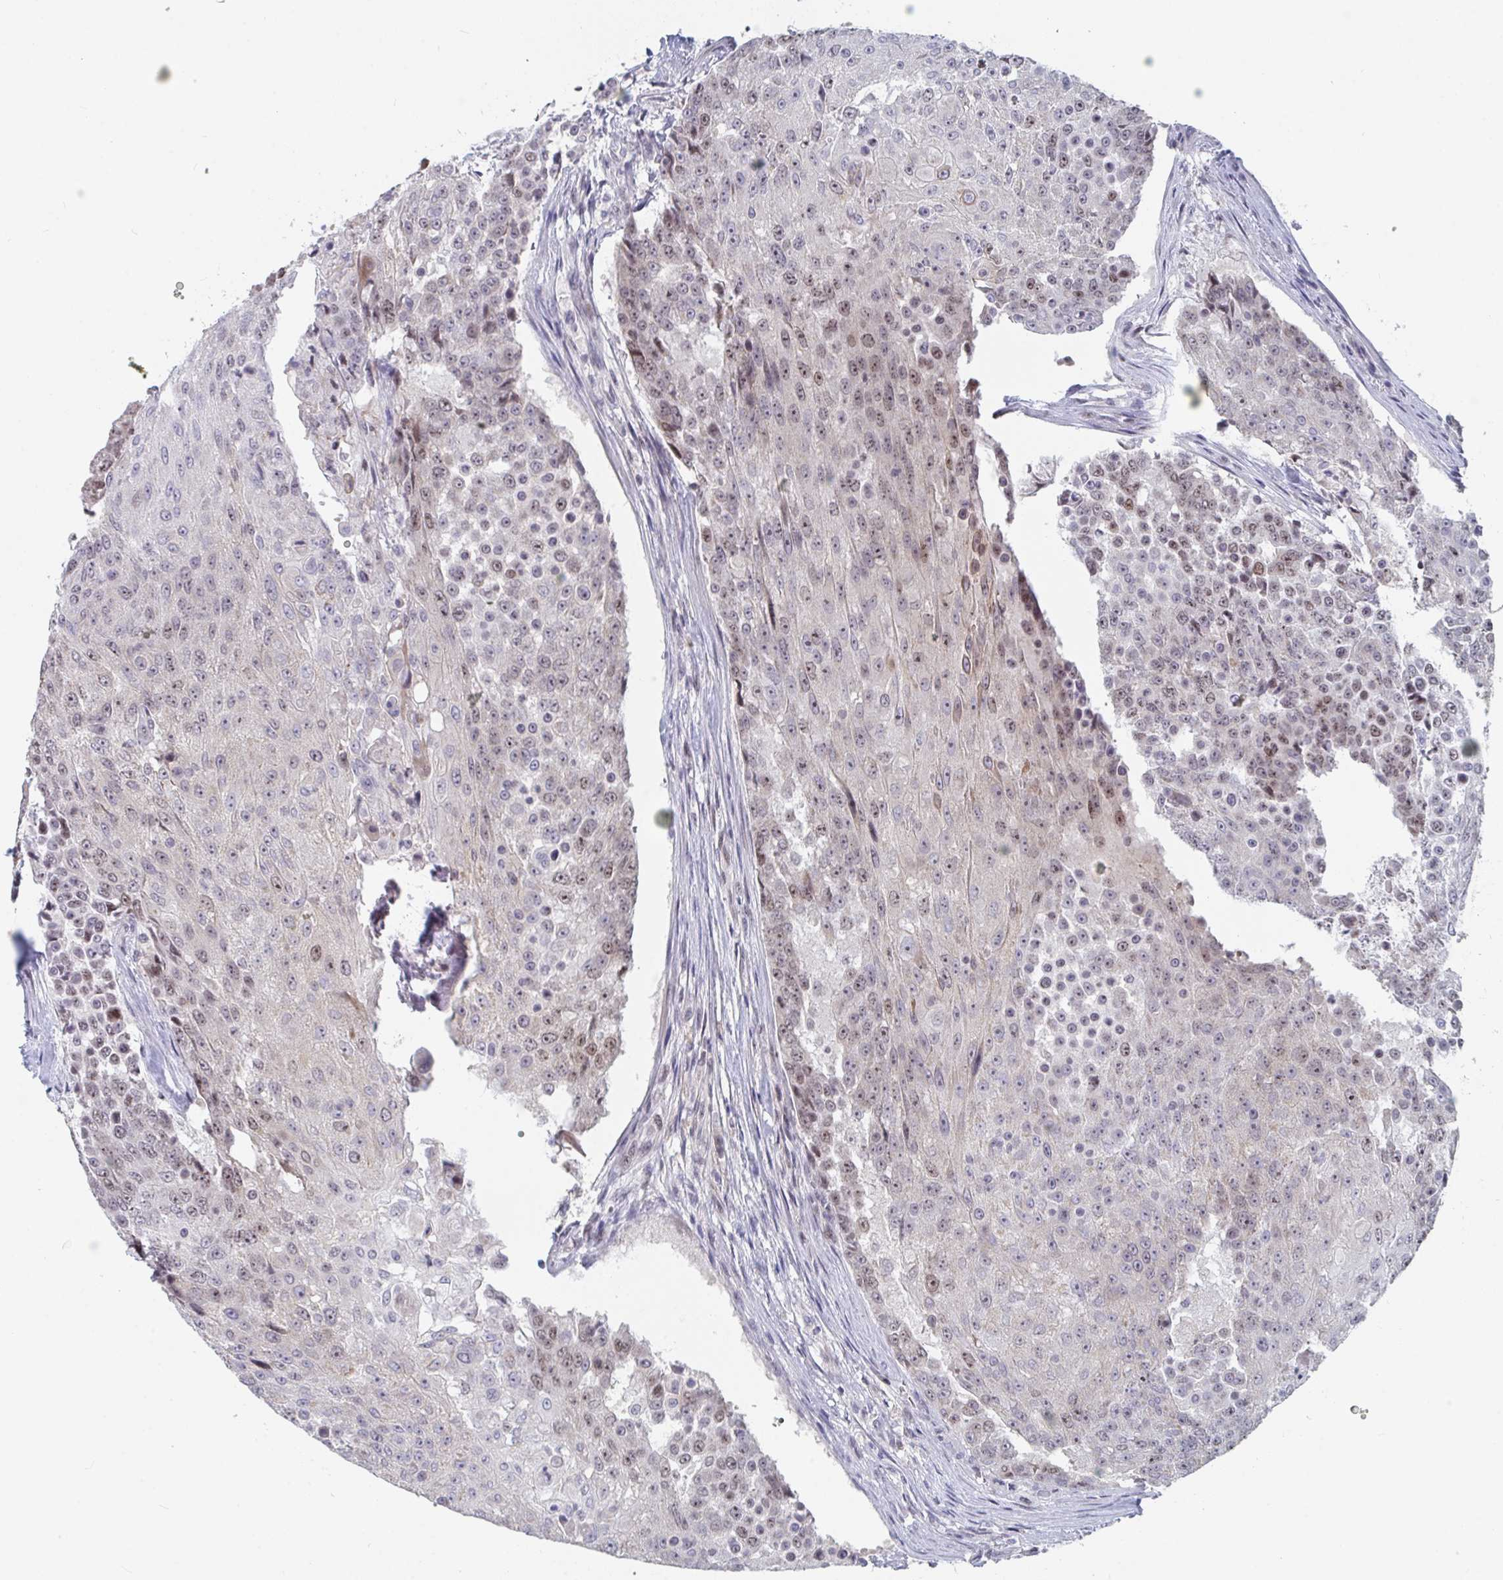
{"staining": {"intensity": "moderate", "quantity": "25%-75%", "location": "nuclear"}, "tissue": "urothelial cancer", "cell_type": "Tumor cells", "image_type": "cancer", "snomed": [{"axis": "morphology", "description": "Urothelial carcinoma, High grade"}, {"axis": "topography", "description": "Urinary bladder"}], "caption": "This image demonstrates IHC staining of human urothelial cancer, with medium moderate nuclear expression in about 25%-75% of tumor cells.", "gene": "CENPT", "patient": {"sex": "female", "age": 63}}